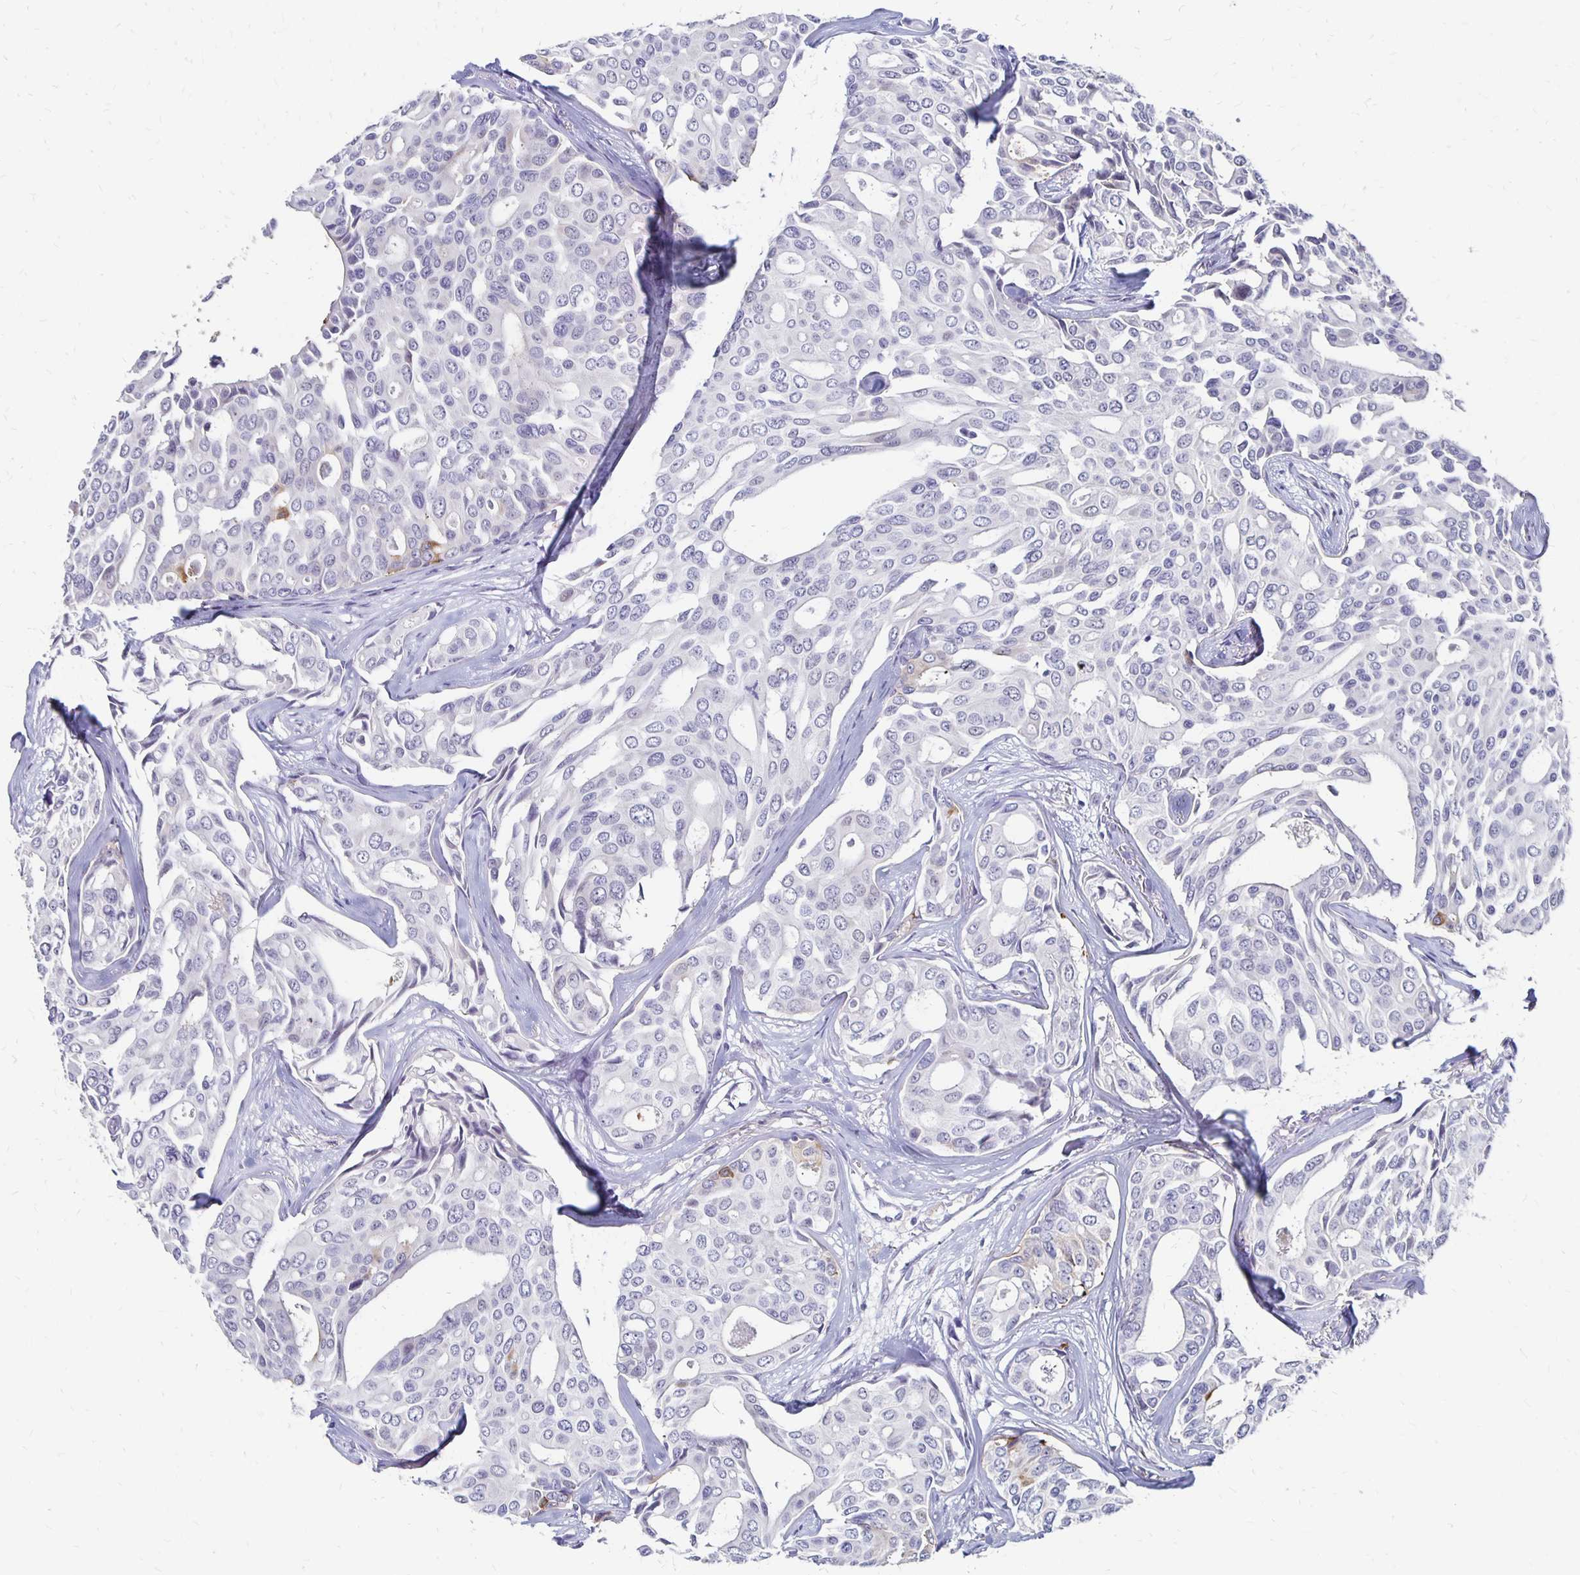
{"staining": {"intensity": "negative", "quantity": "none", "location": "none"}, "tissue": "breast cancer", "cell_type": "Tumor cells", "image_type": "cancer", "snomed": [{"axis": "morphology", "description": "Duct carcinoma"}, {"axis": "topography", "description": "Breast"}], "caption": "High power microscopy micrograph of an immunohistochemistry image of invasive ductal carcinoma (breast), revealing no significant expression in tumor cells.", "gene": "ATOSB", "patient": {"sex": "female", "age": 54}}